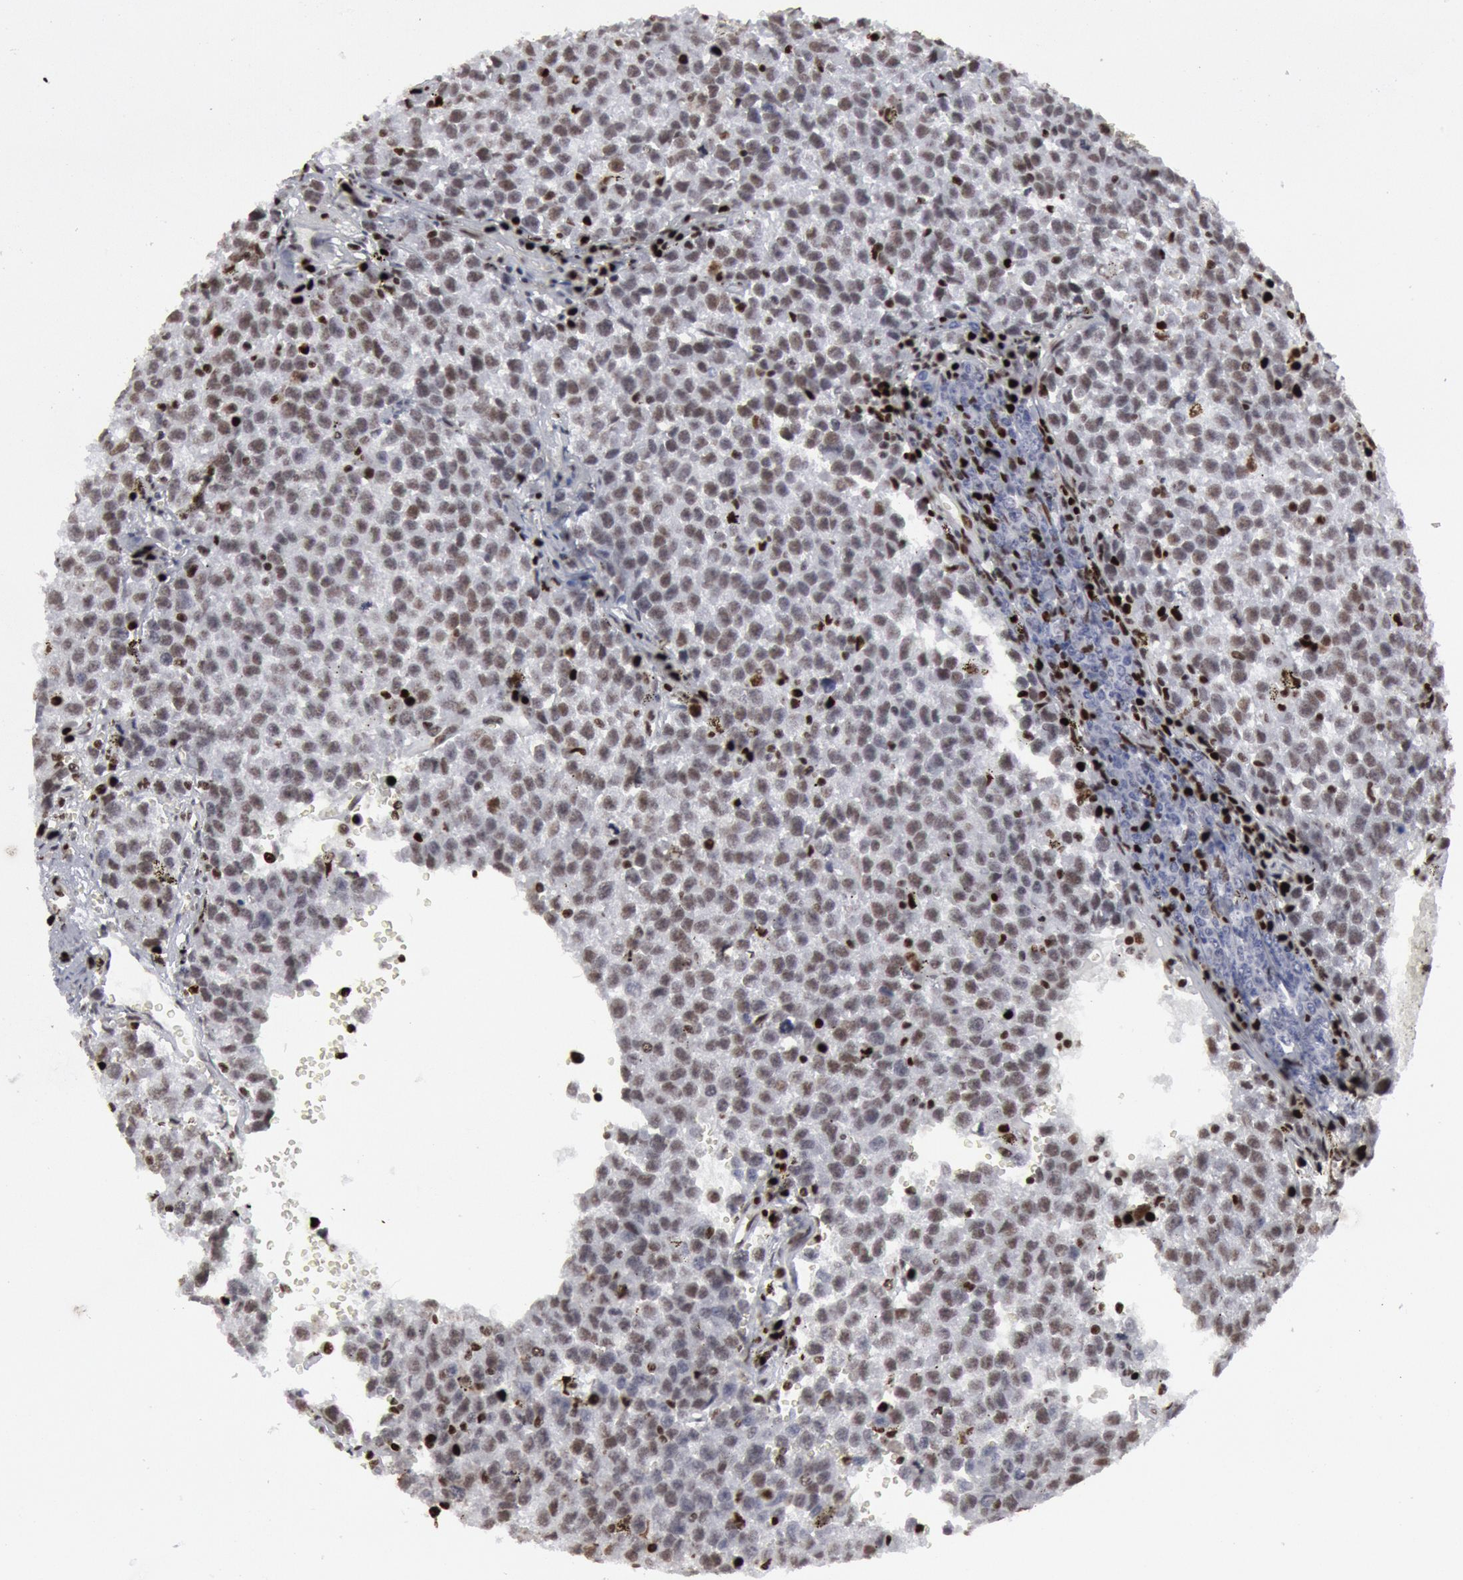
{"staining": {"intensity": "weak", "quantity": "25%-75%", "location": "cytoplasmic/membranous,nuclear"}, "tissue": "testis cancer", "cell_type": "Tumor cells", "image_type": "cancer", "snomed": [{"axis": "morphology", "description": "Seminoma, NOS"}, {"axis": "topography", "description": "Testis"}], "caption": "A brown stain shows weak cytoplasmic/membranous and nuclear expression of a protein in testis seminoma tumor cells.", "gene": "SUB1", "patient": {"sex": "male", "age": 35}}